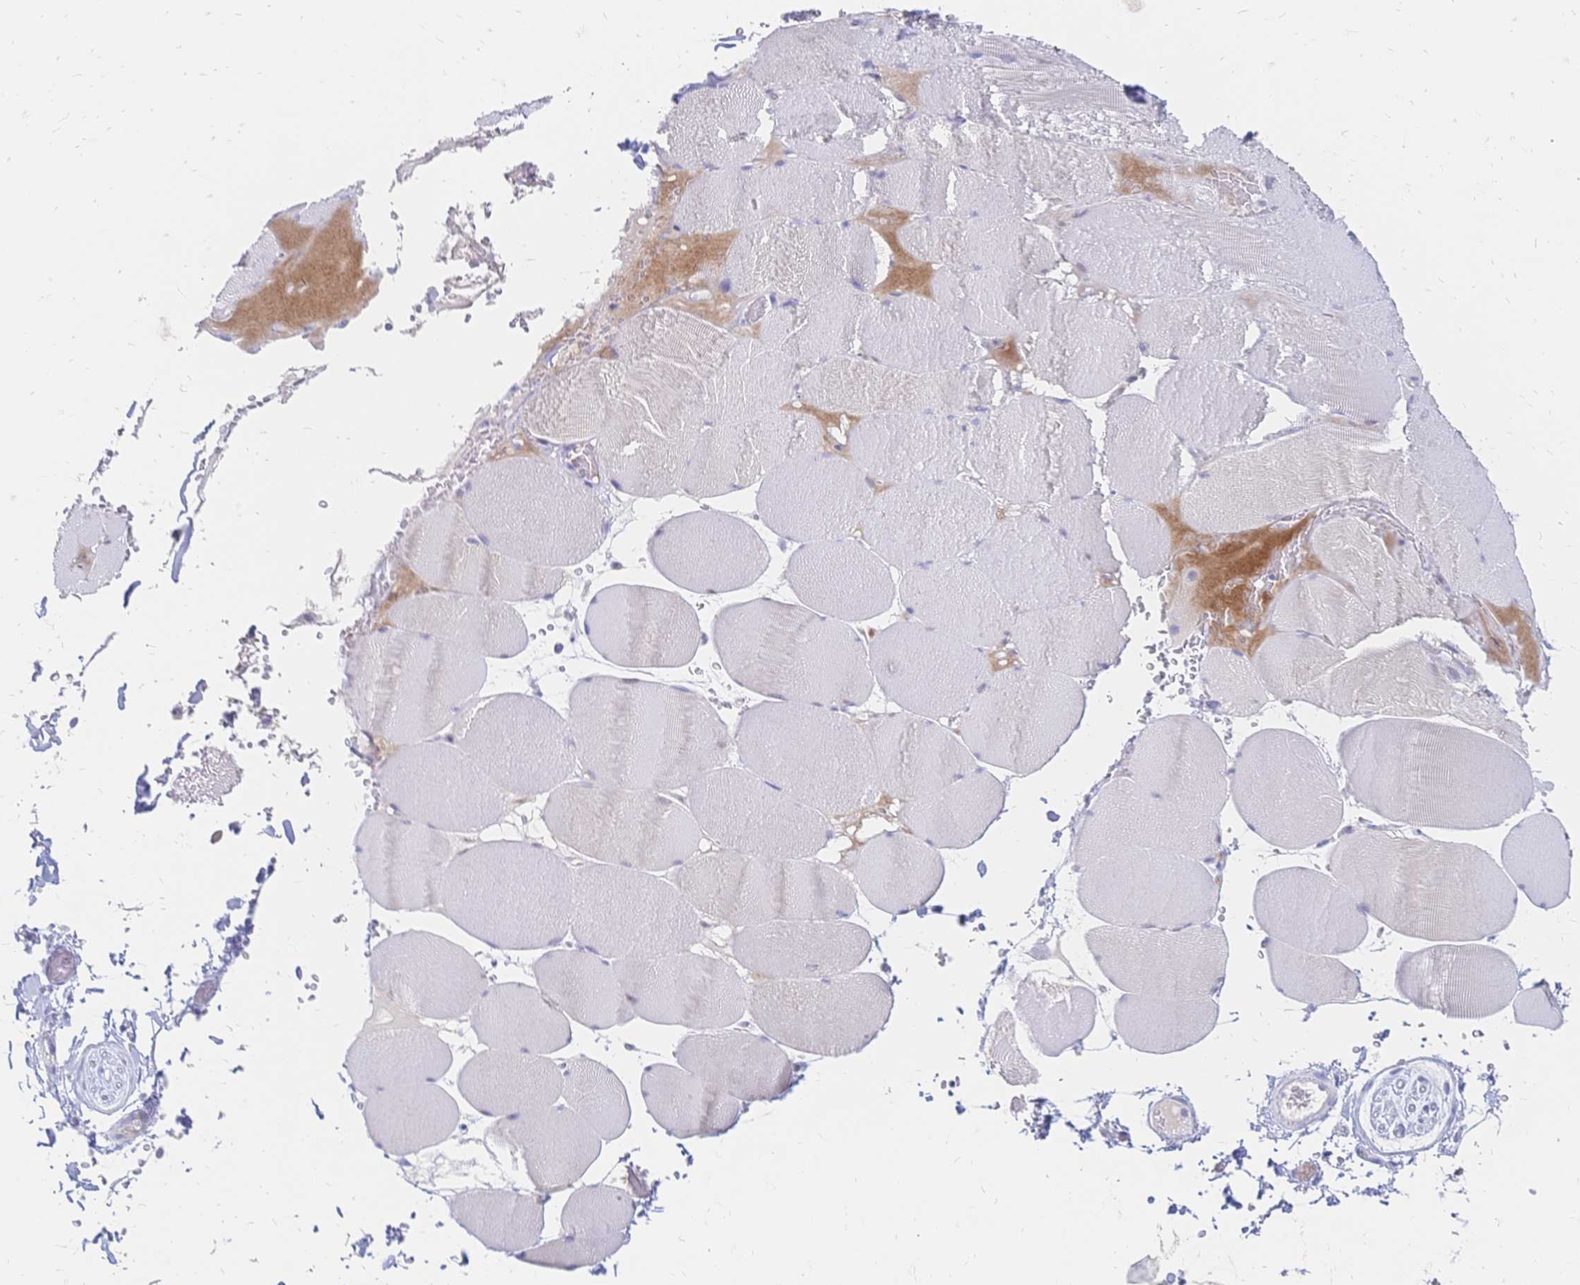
{"staining": {"intensity": "negative", "quantity": "none", "location": "none"}, "tissue": "skeletal muscle", "cell_type": "Myocytes", "image_type": "normal", "snomed": [{"axis": "morphology", "description": "Normal tissue, NOS"}, {"axis": "topography", "description": "Skeletal muscle"}, {"axis": "topography", "description": "Head-Neck"}], "caption": "IHC histopathology image of benign skeletal muscle: human skeletal muscle stained with DAB exhibits no significant protein positivity in myocytes. (Immunohistochemistry (ihc), brightfield microscopy, high magnification).", "gene": "PSORS1C2", "patient": {"sex": "male", "age": 66}}